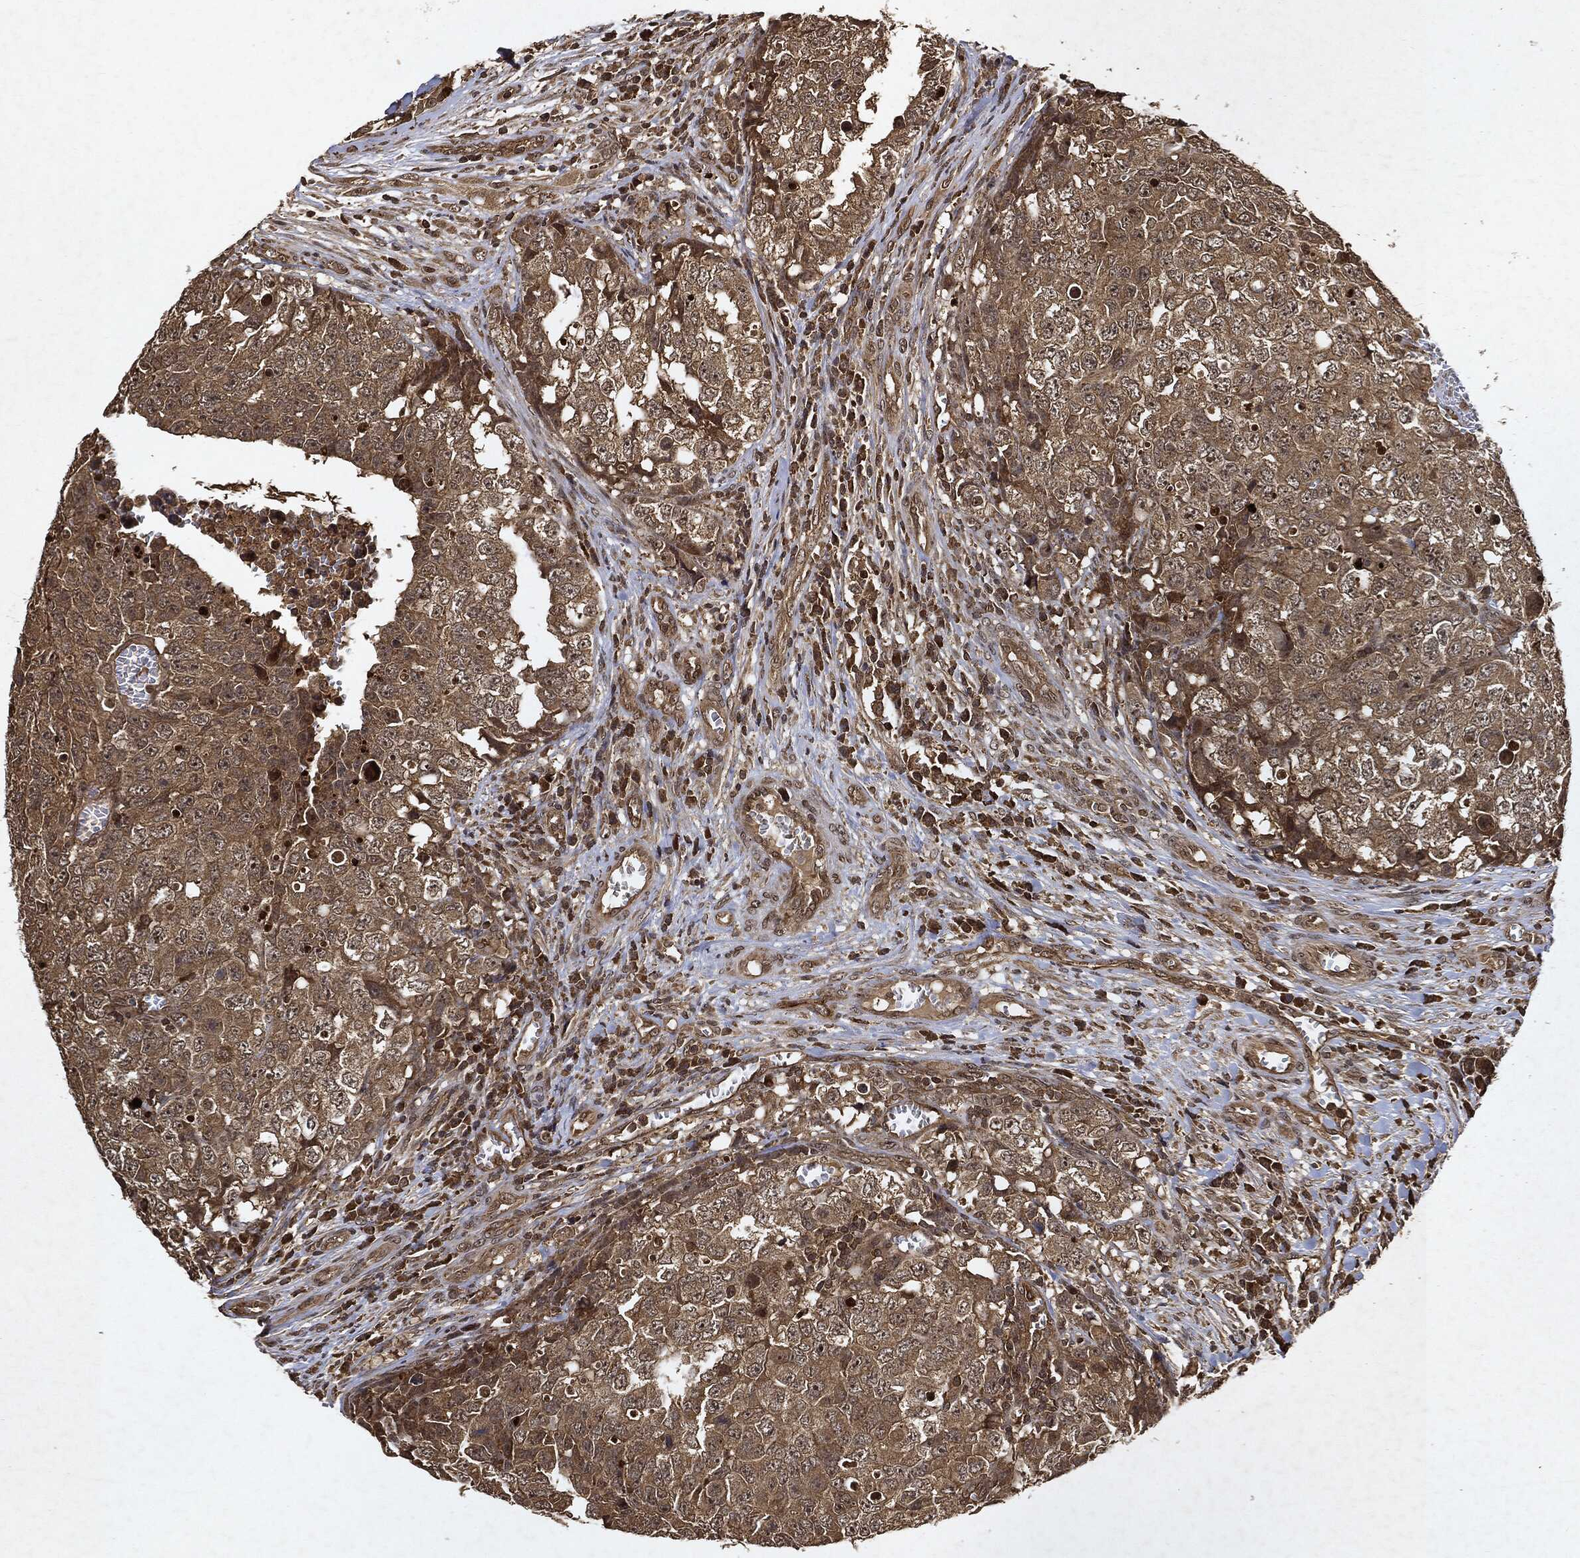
{"staining": {"intensity": "moderate", "quantity": ">75%", "location": "cytoplasmic/membranous"}, "tissue": "testis cancer", "cell_type": "Tumor cells", "image_type": "cancer", "snomed": [{"axis": "morphology", "description": "Carcinoma, Embryonal, NOS"}, {"axis": "topography", "description": "Testis"}], "caption": "A high-resolution photomicrograph shows immunohistochemistry (IHC) staining of testis embryonal carcinoma, which reveals moderate cytoplasmic/membranous staining in about >75% of tumor cells.", "gene": "ZNF226", "patient": {"sex": "male", "age": 23}}